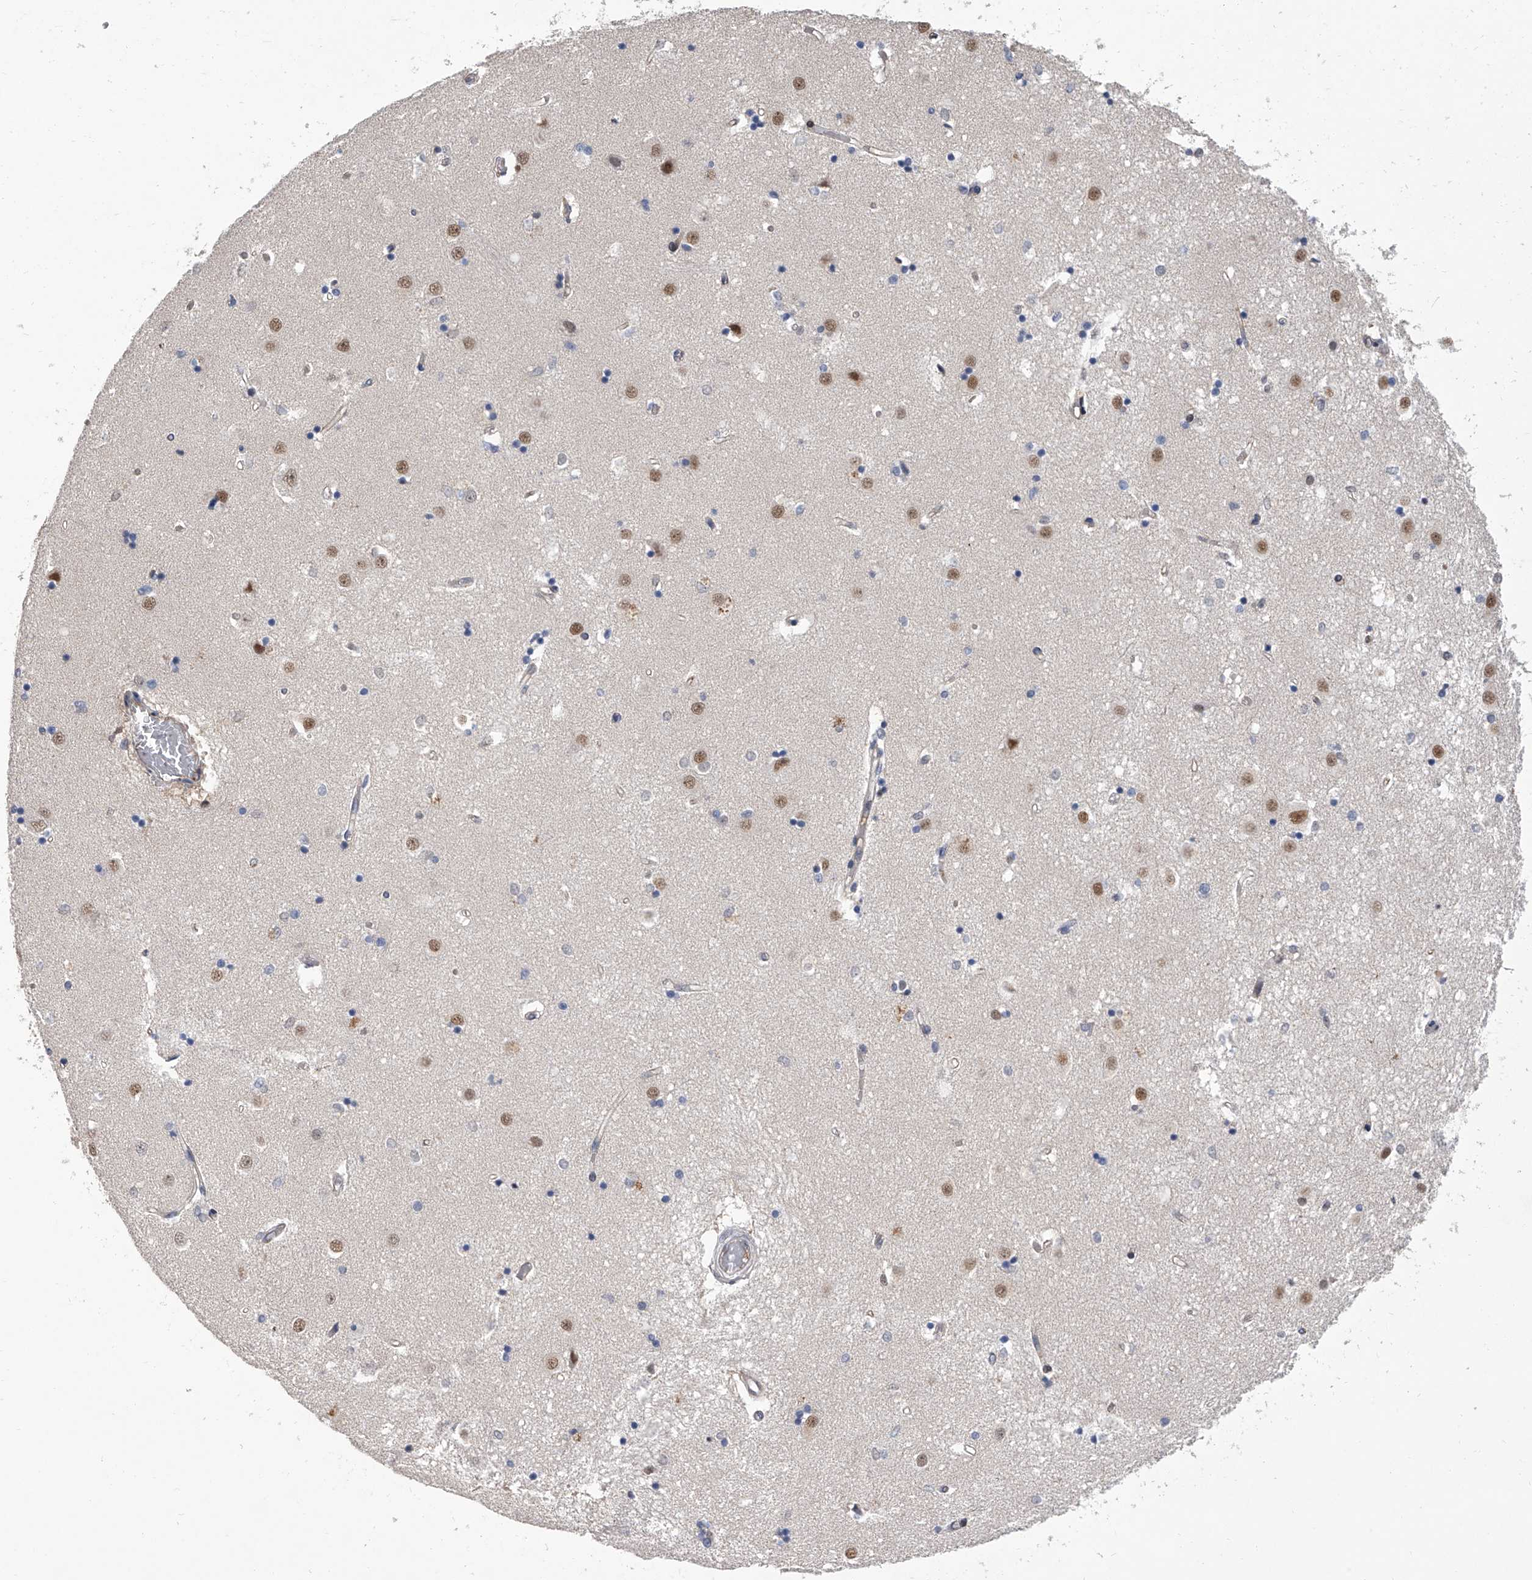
{"staining": {"intensity": "weak", "quantity": "<25%", "location": "nuclear"}, "tissue": "caudate", "cell_type": "Glial cells", "image_type": "normal", "snomed": [{"axis": "morphology", "description": "Normal tissue, NOS"}, {"axis": "topography", "description": "Lateral ventricle wall"}], "caption": "IHC micrograph of normal caudate: caudate stained with DAB (3,3'-diaminobenzidine) reveals no significant protein staining in glial cells. The staining is performed using DAB brown chromogen with nuclei counter-stained in using hematoxylin.", "gene": "ZNF426", "patient": {"sex": "male", "age": 45}}